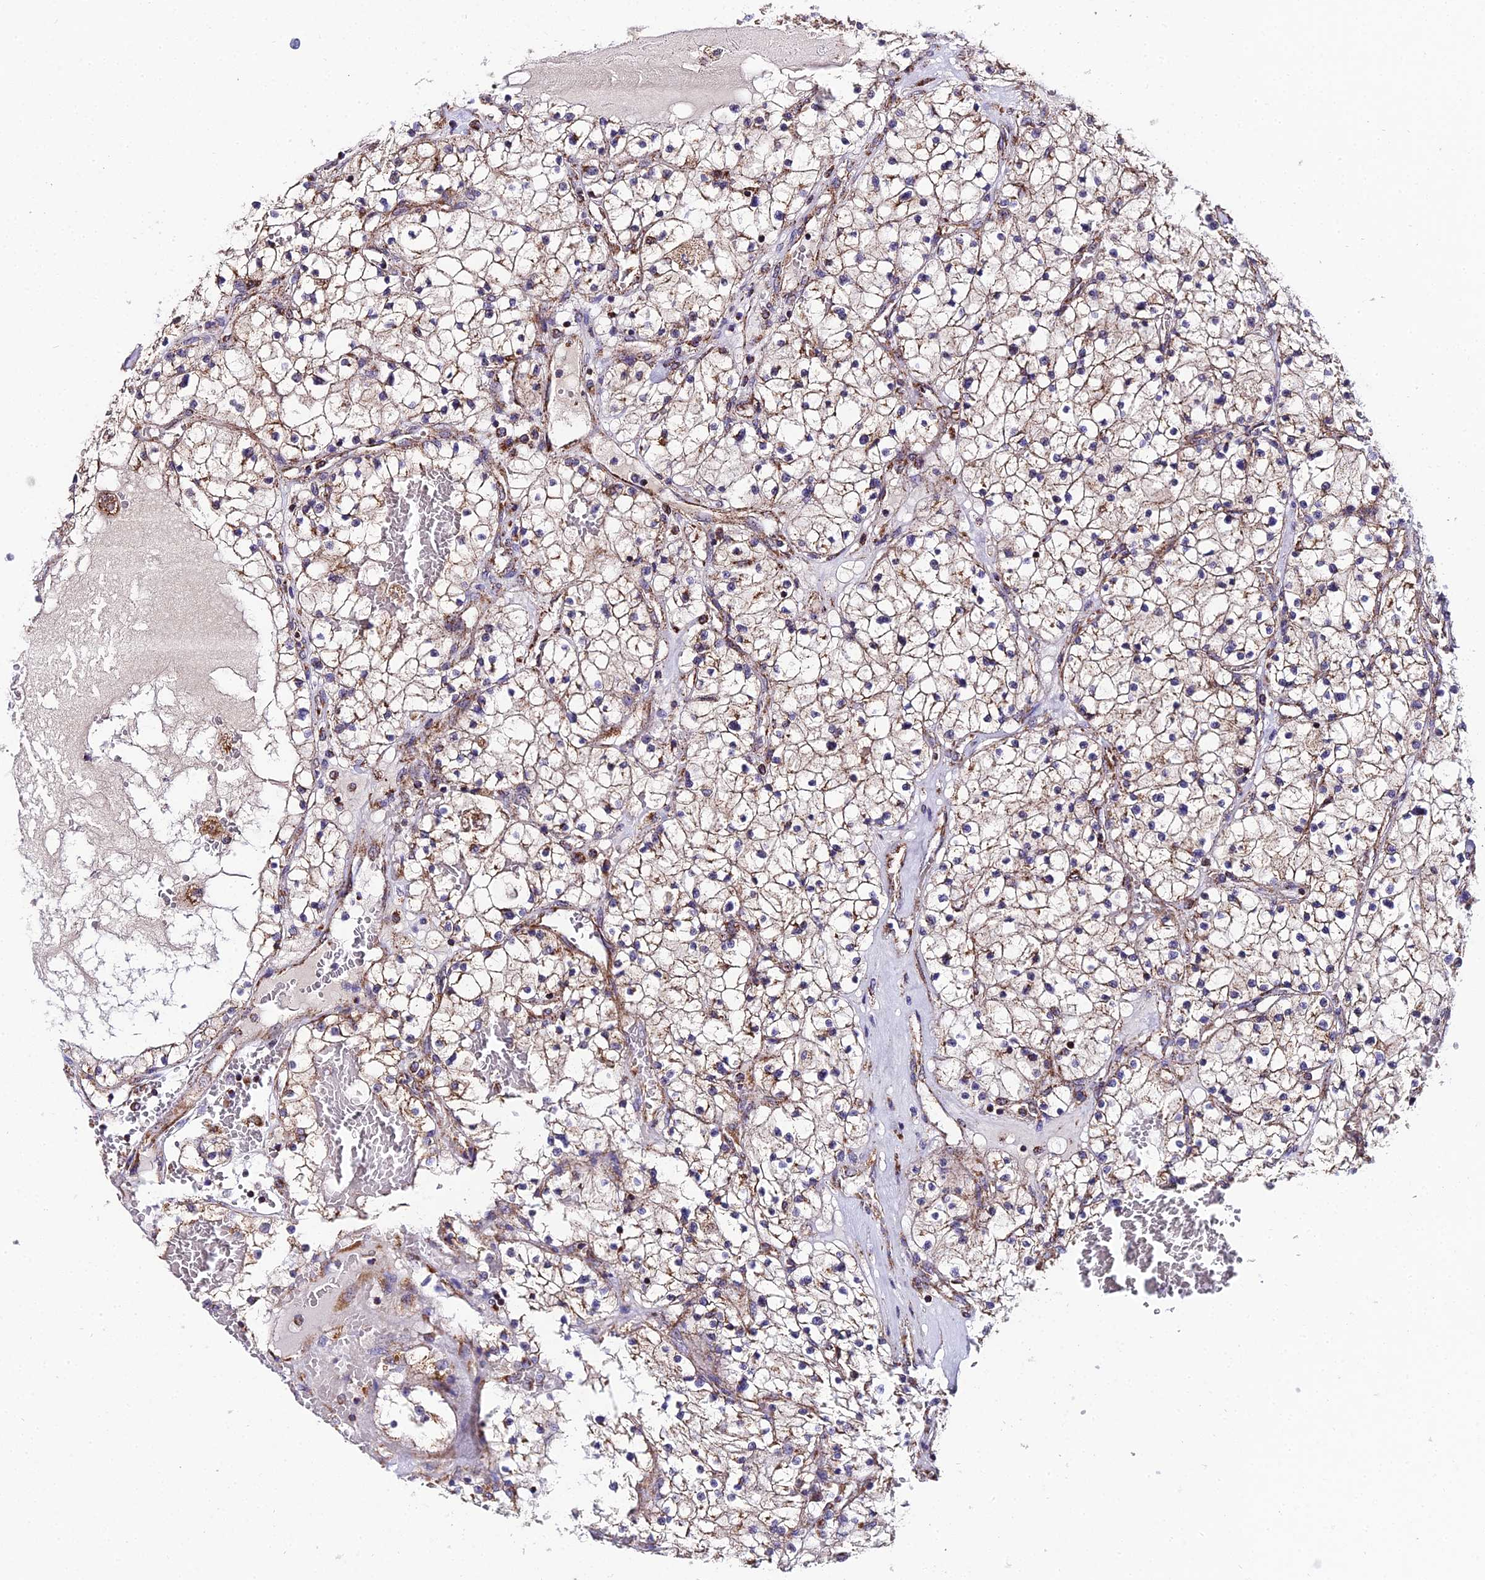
{"staining": {"intensity": "negative", "quantity": "none", "location": "none"}, "tissue": "renal cancer", "cell_type": "Tumor cells", "image_type": "cancer", "snomed": [{"axis": "morphology", "description": "Normal tissue, NOS"}, {"axis": "morphology", "description": "Adenocarcinoma, NOS"}, {"axis": "topography", "description": "Kidney"}], "caption": "Tumor cells show no significant protein positivity in renal cancer (adenocarcinoma).", "gene": "PSMD2", "patient": {"sex": "male", "age": 68}}